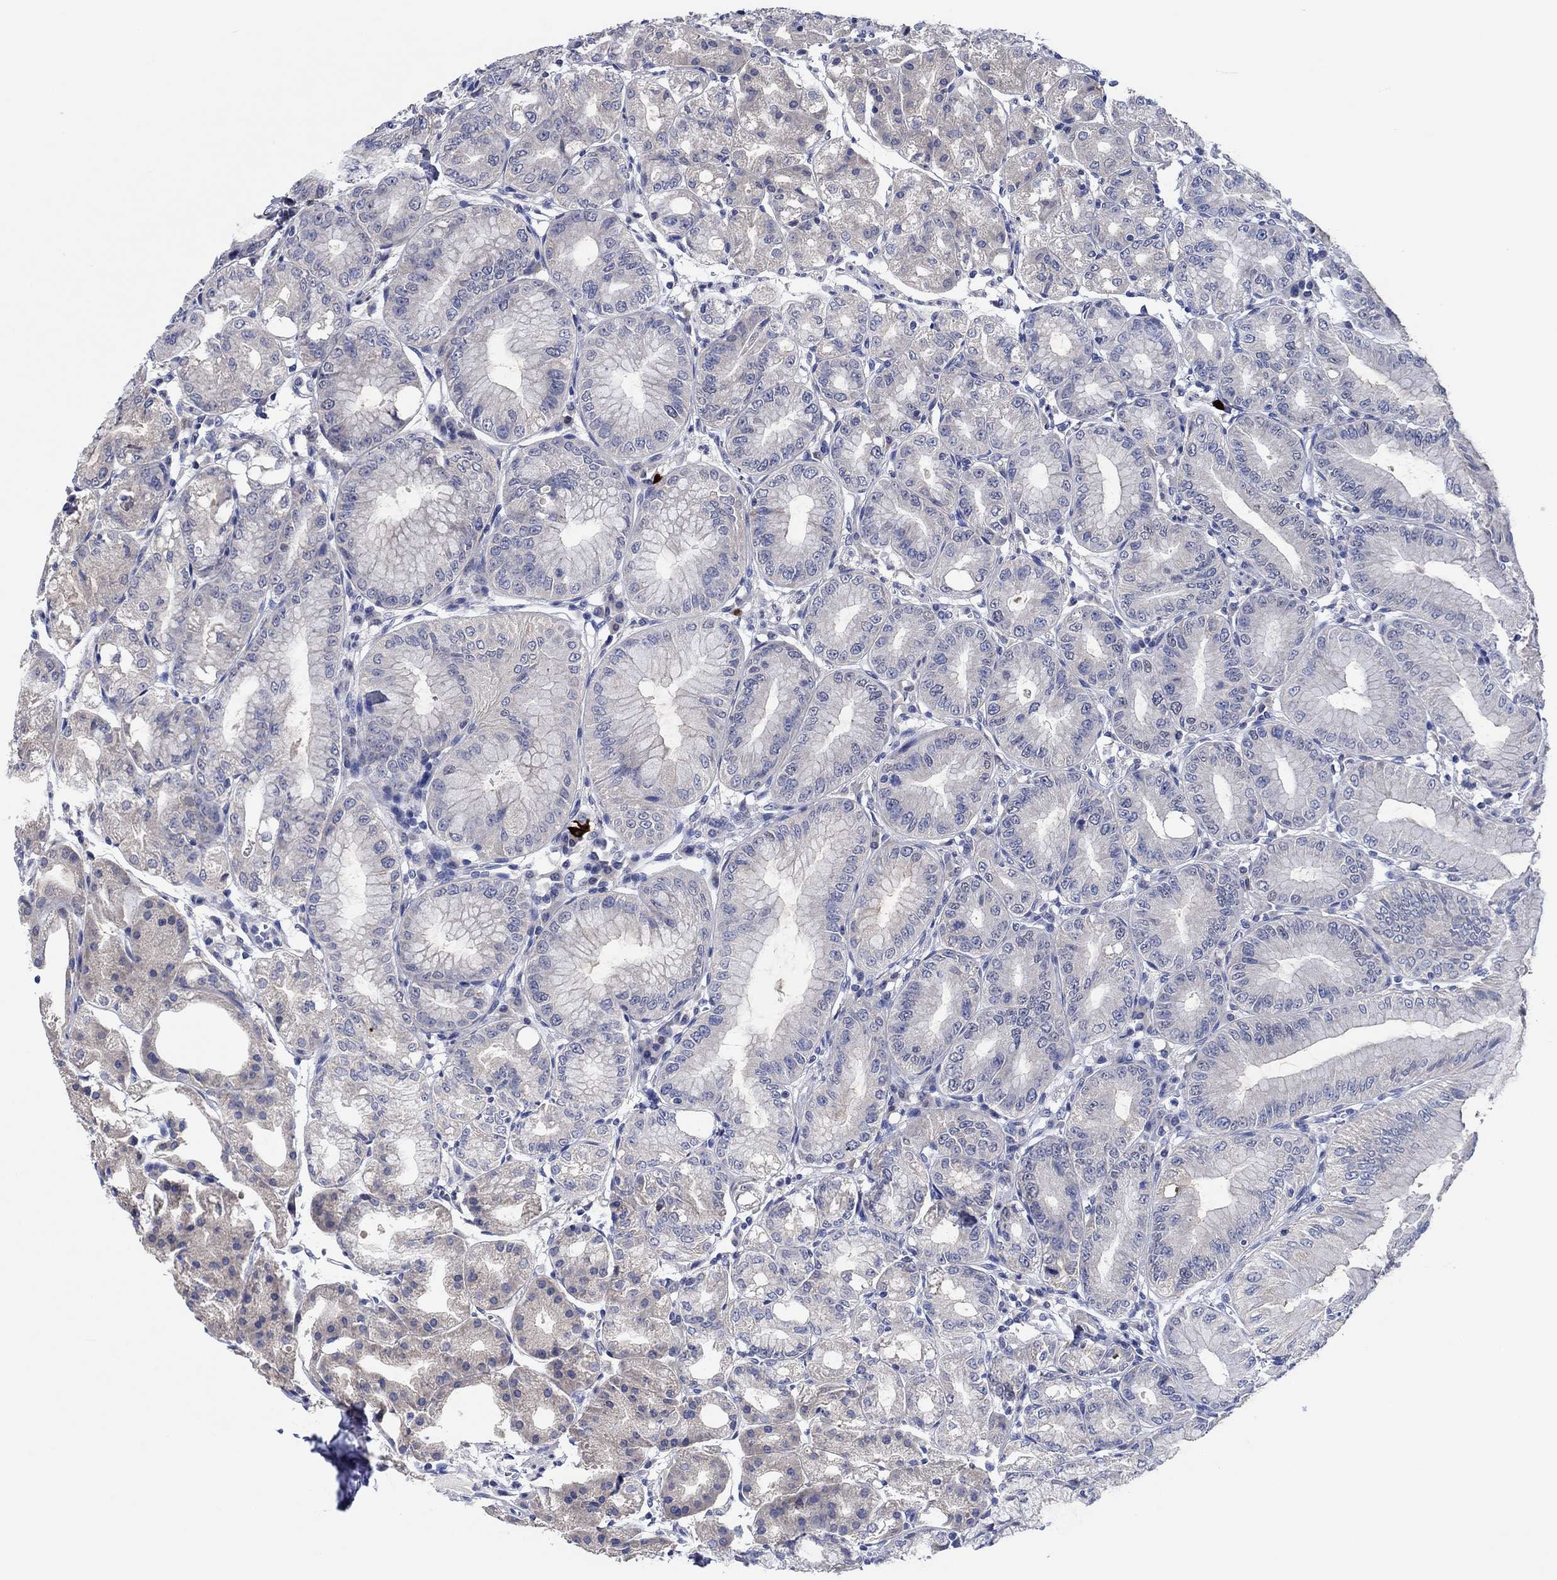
{"staining": {"intensity": "weak", "quantity": "<25%", "location": "cytoplasmic/membranous"}, "tissue": "stomach", "cell_type": "Glandular cells", "image_type": "normal", "snomed": [{"axis": "morphology", "description": "Normal tissue, NOS"}, {"axis": "topography", "description": "Stomach"}], "caption": "This is a photomicrograph of IHC staining of unremarkable stomach, which shows no staining in glandular cells.", "gene": "PRRT3", "patient": {"sex": "male", "age": 71}}